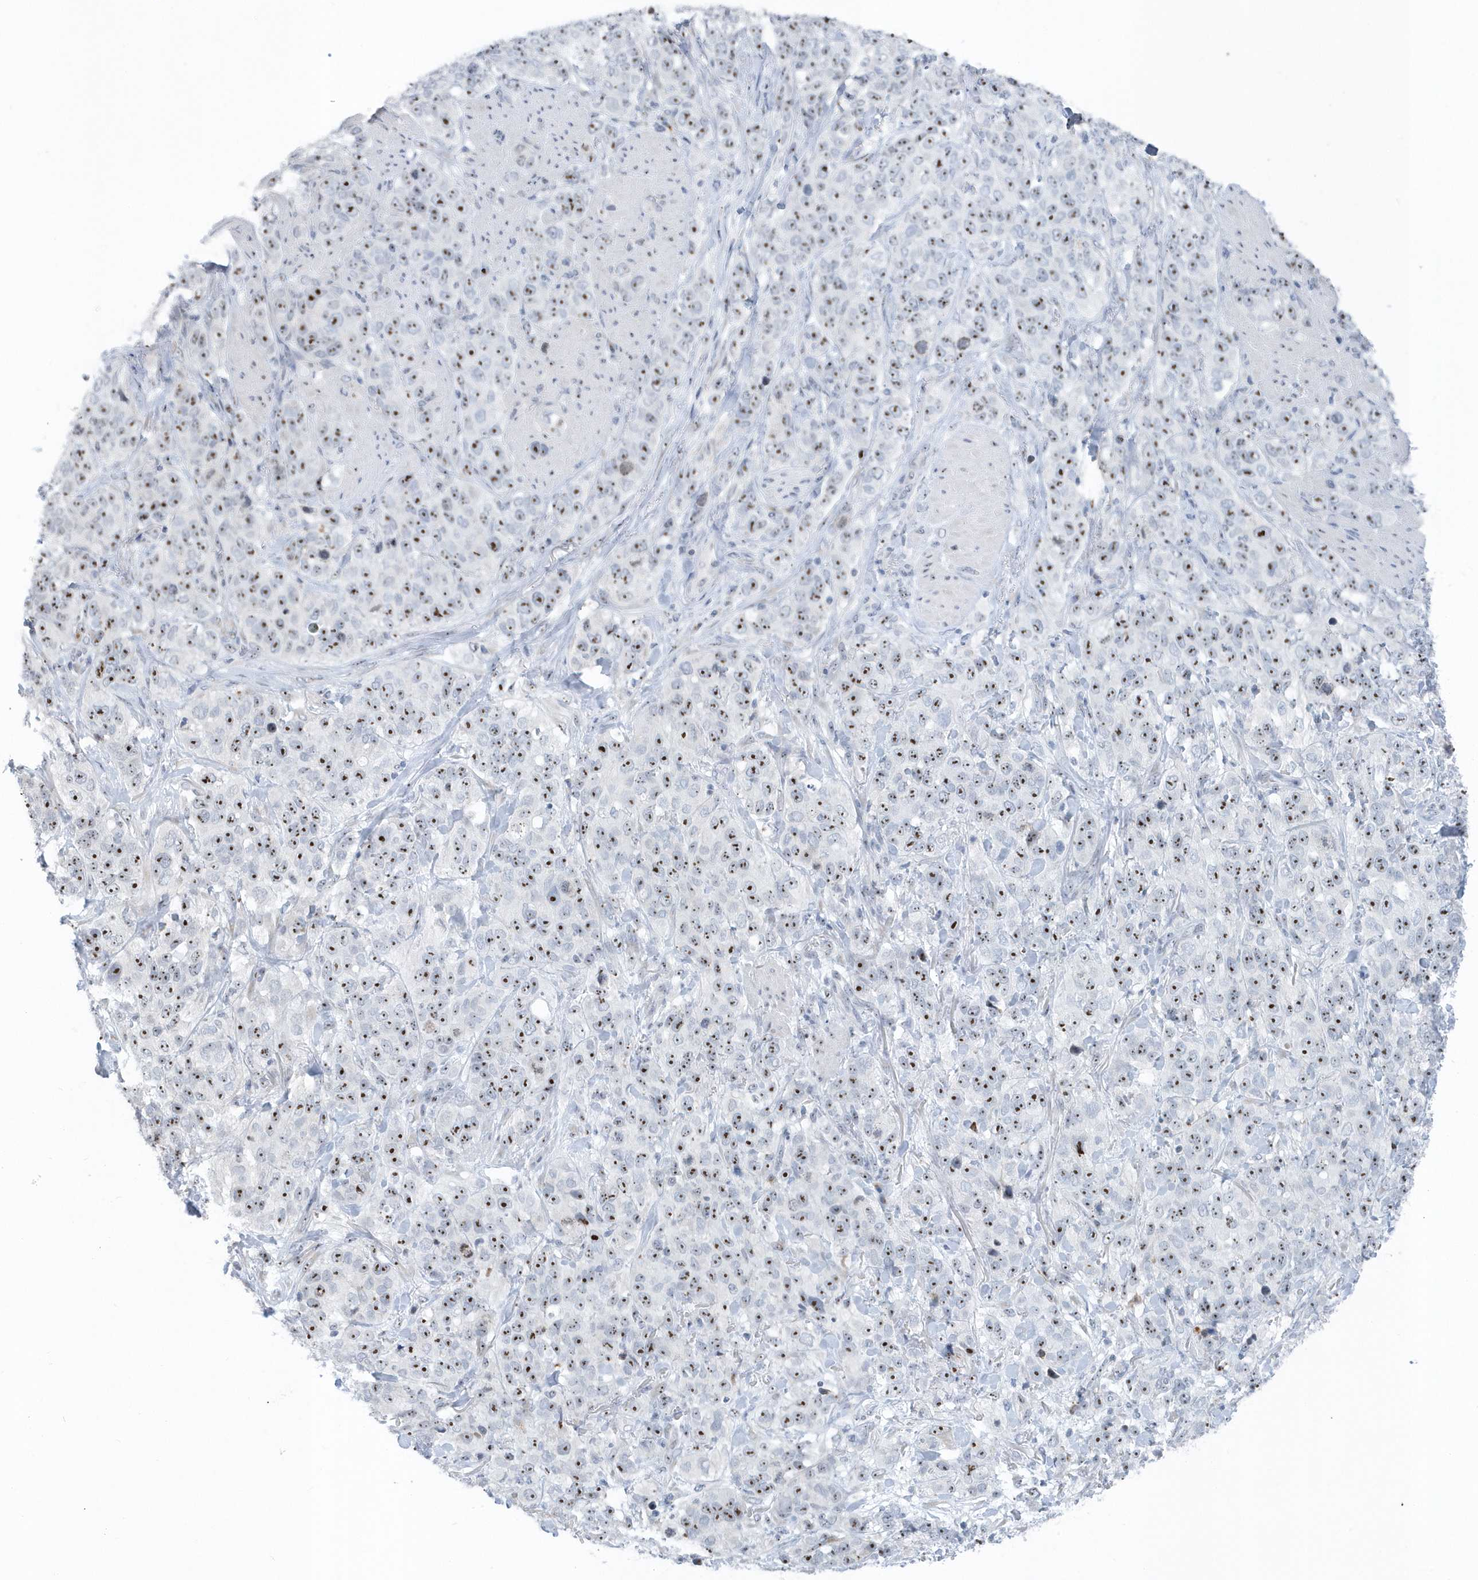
{"staining": {"intensity": "moderate", "quantity": ">75%", "location": "nuclear"}, "tissue": "stomach cancer", "cell_type": "Tumor cells", "image_type": "cancer", "snomed": [{"axis": "morphology", "description": "Adenocarcinoma, NOS"}, {"axis": "topography", "description": "Stomach"}], "caption": "IHC image of neoplastic tissue: human stomach cancer stained using immunohistochemistry (IHC) exhibits medium levels of moderate protein expression localized specifically in the nuclear of tumor cells, appearing as a nuclear brown color.", "gene": "RPF2", "patient": {"sex": "male", "age": 48}}